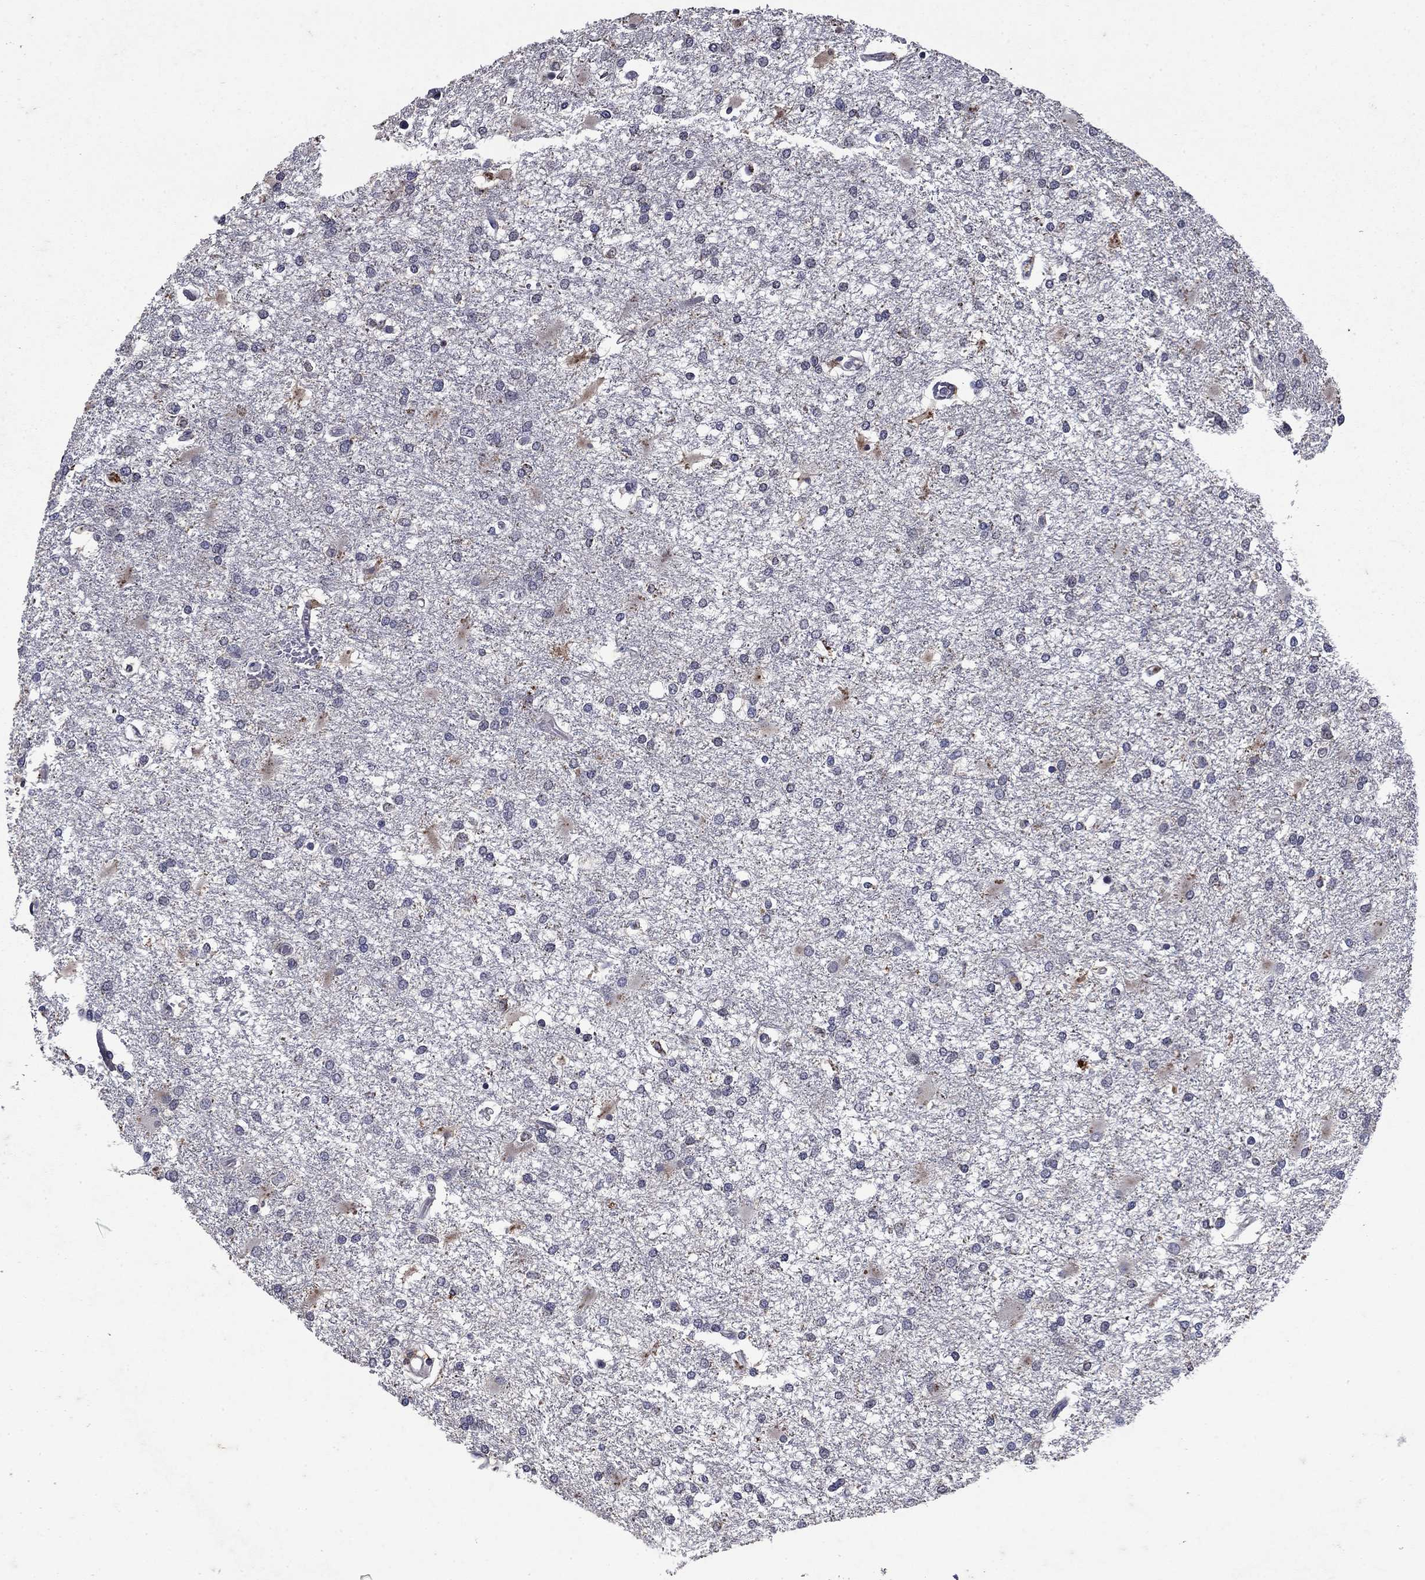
{"staining": {"intensity": "negative", "quantity": "none", "location": "none"}, "tissue": "glioma", "cell_type": "Tumor cells", "image_type": "cancer", "snomed": [{"axis": "morphology", "description": "Glioma, malignant, High grade"}, {"axis": "topography", "description": "Cerebral cortex"}], "caption": "Tumor cells are negative for brown protein staining in malignant high-grade glioma.", "gene": "NPC2", "patient": {"sex": "male", "age": 79}}